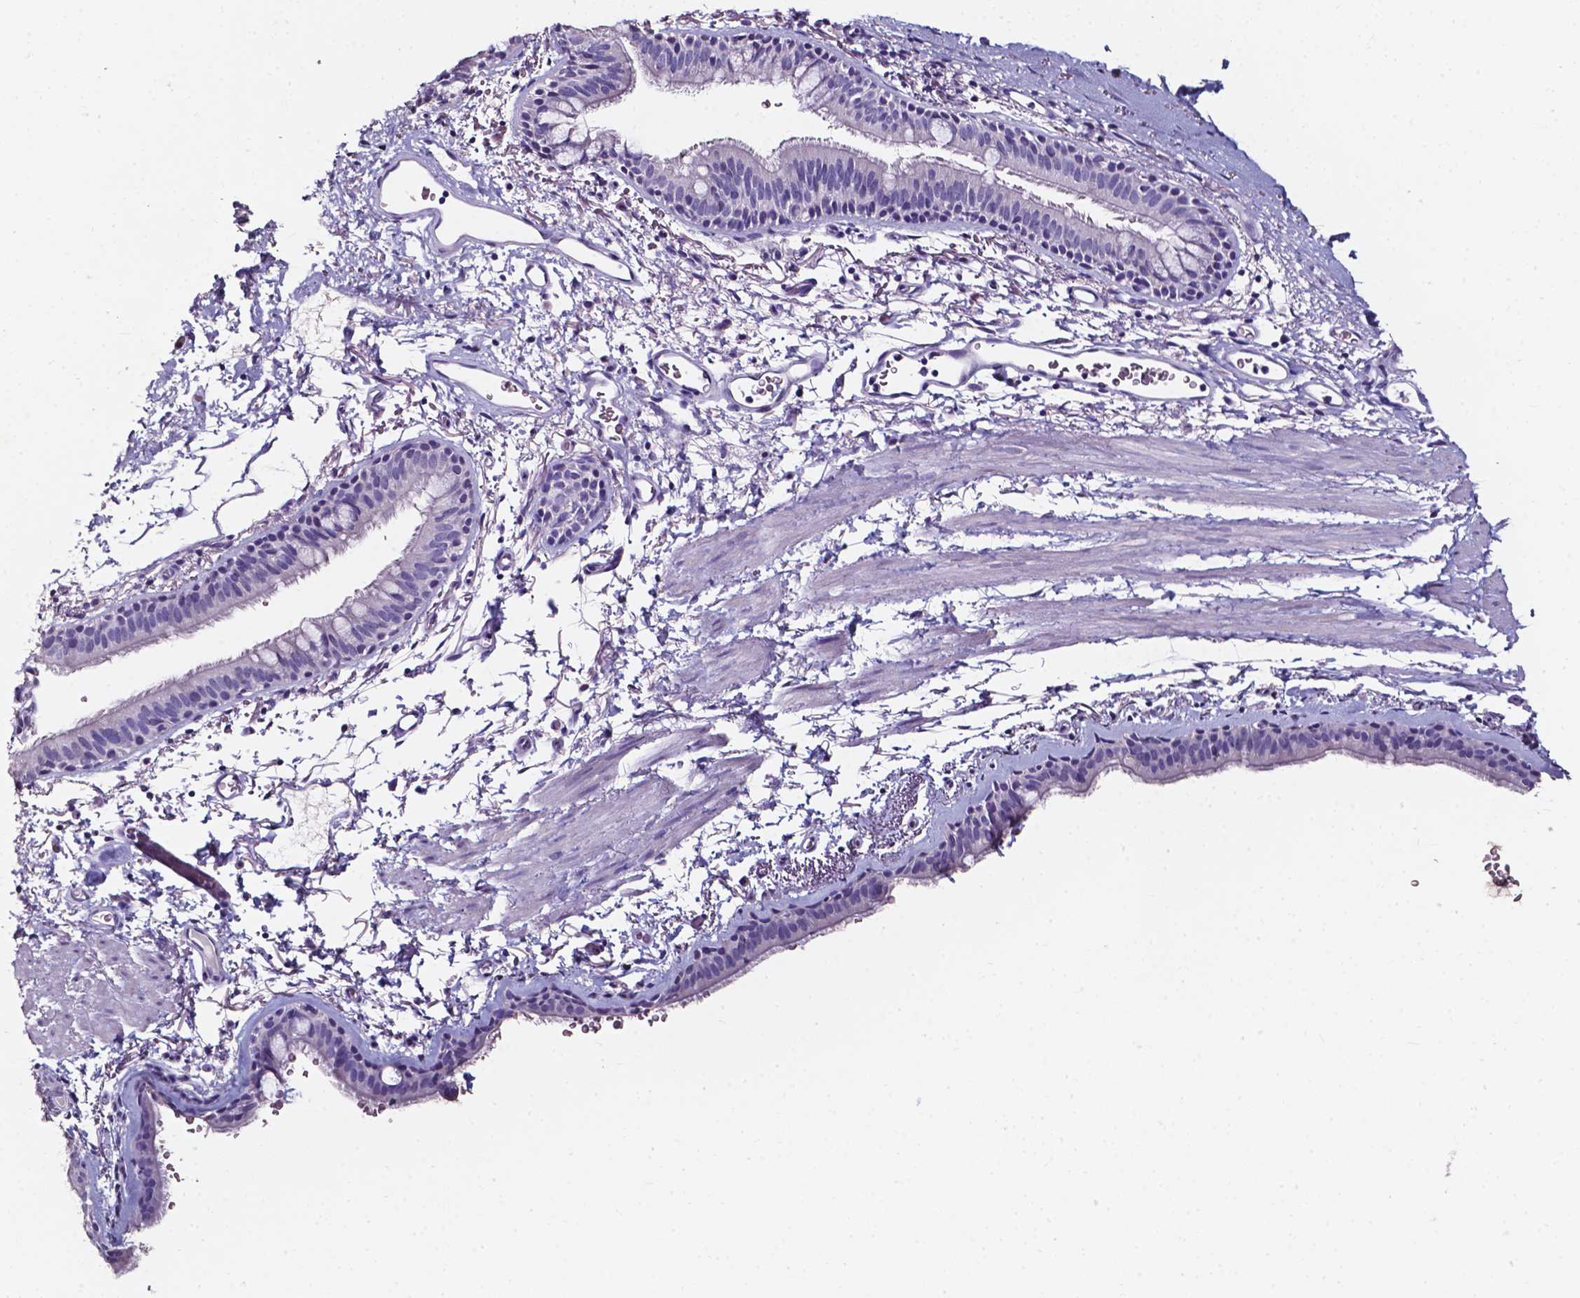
{"staining": {"intensity": "negative", "quantity": "none", "location": "none"}, "tissue": "bronchus", "cell_type": "Respiratory epithelial cells", "image_type": "normal", "snomed": [{"axis": "morphology", "description": "Normal tissue, NOS"}, {"axis": "topography", "description": "Lymph node"}, {"axis": "topography", "description": "Bronchus"}], "caption": "An immunohistochemistry (IHC) image of unremarkable bronchus is shown. There is no staining in respiratory epithelial cells of bronchus.", "gene": "DEFA5", "patient": {"sex": "female", "age": 70}}